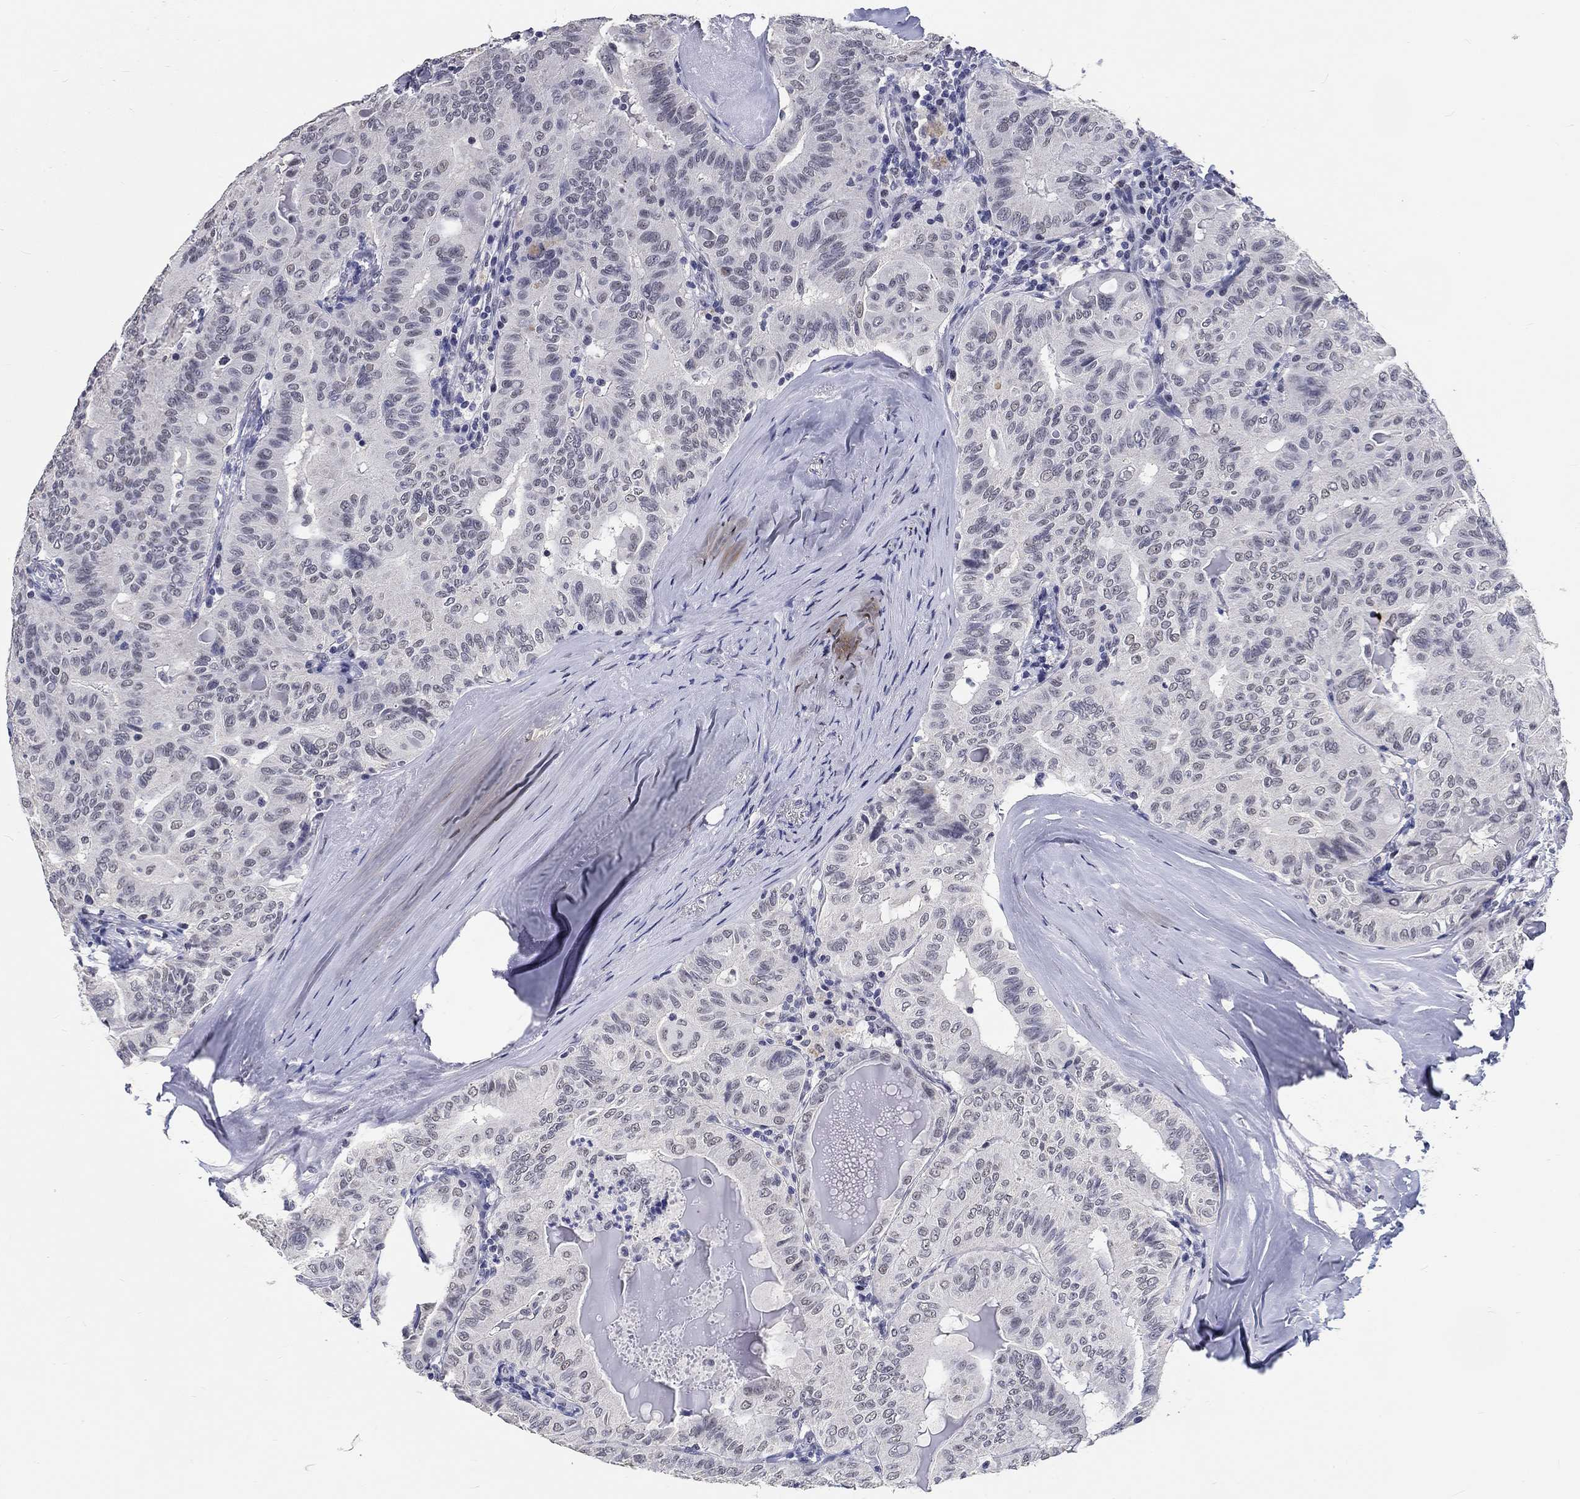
{"staining": {"intensity": "negative", "quantity": "none", "location": "none"}, "tissue": "thyroid cancer", "cell_type": "Tumor cells", "image_type": "cancer", "snomed": [{"axis": "morphology", "description": "Papillary adenocarcinoma, NOS"}, {"axis": "topography", "description": "Thyroid gland"}], "caption": "Immunohistochemistry (IHC) photomicrograph of neoplastic tissue: thyroid papillary adenocarcinoma stained with DAB exhibits no significant protein expression in tumor cells.", "gene": "GRIN1", "patient": {"sex": "female", "age": 68}}